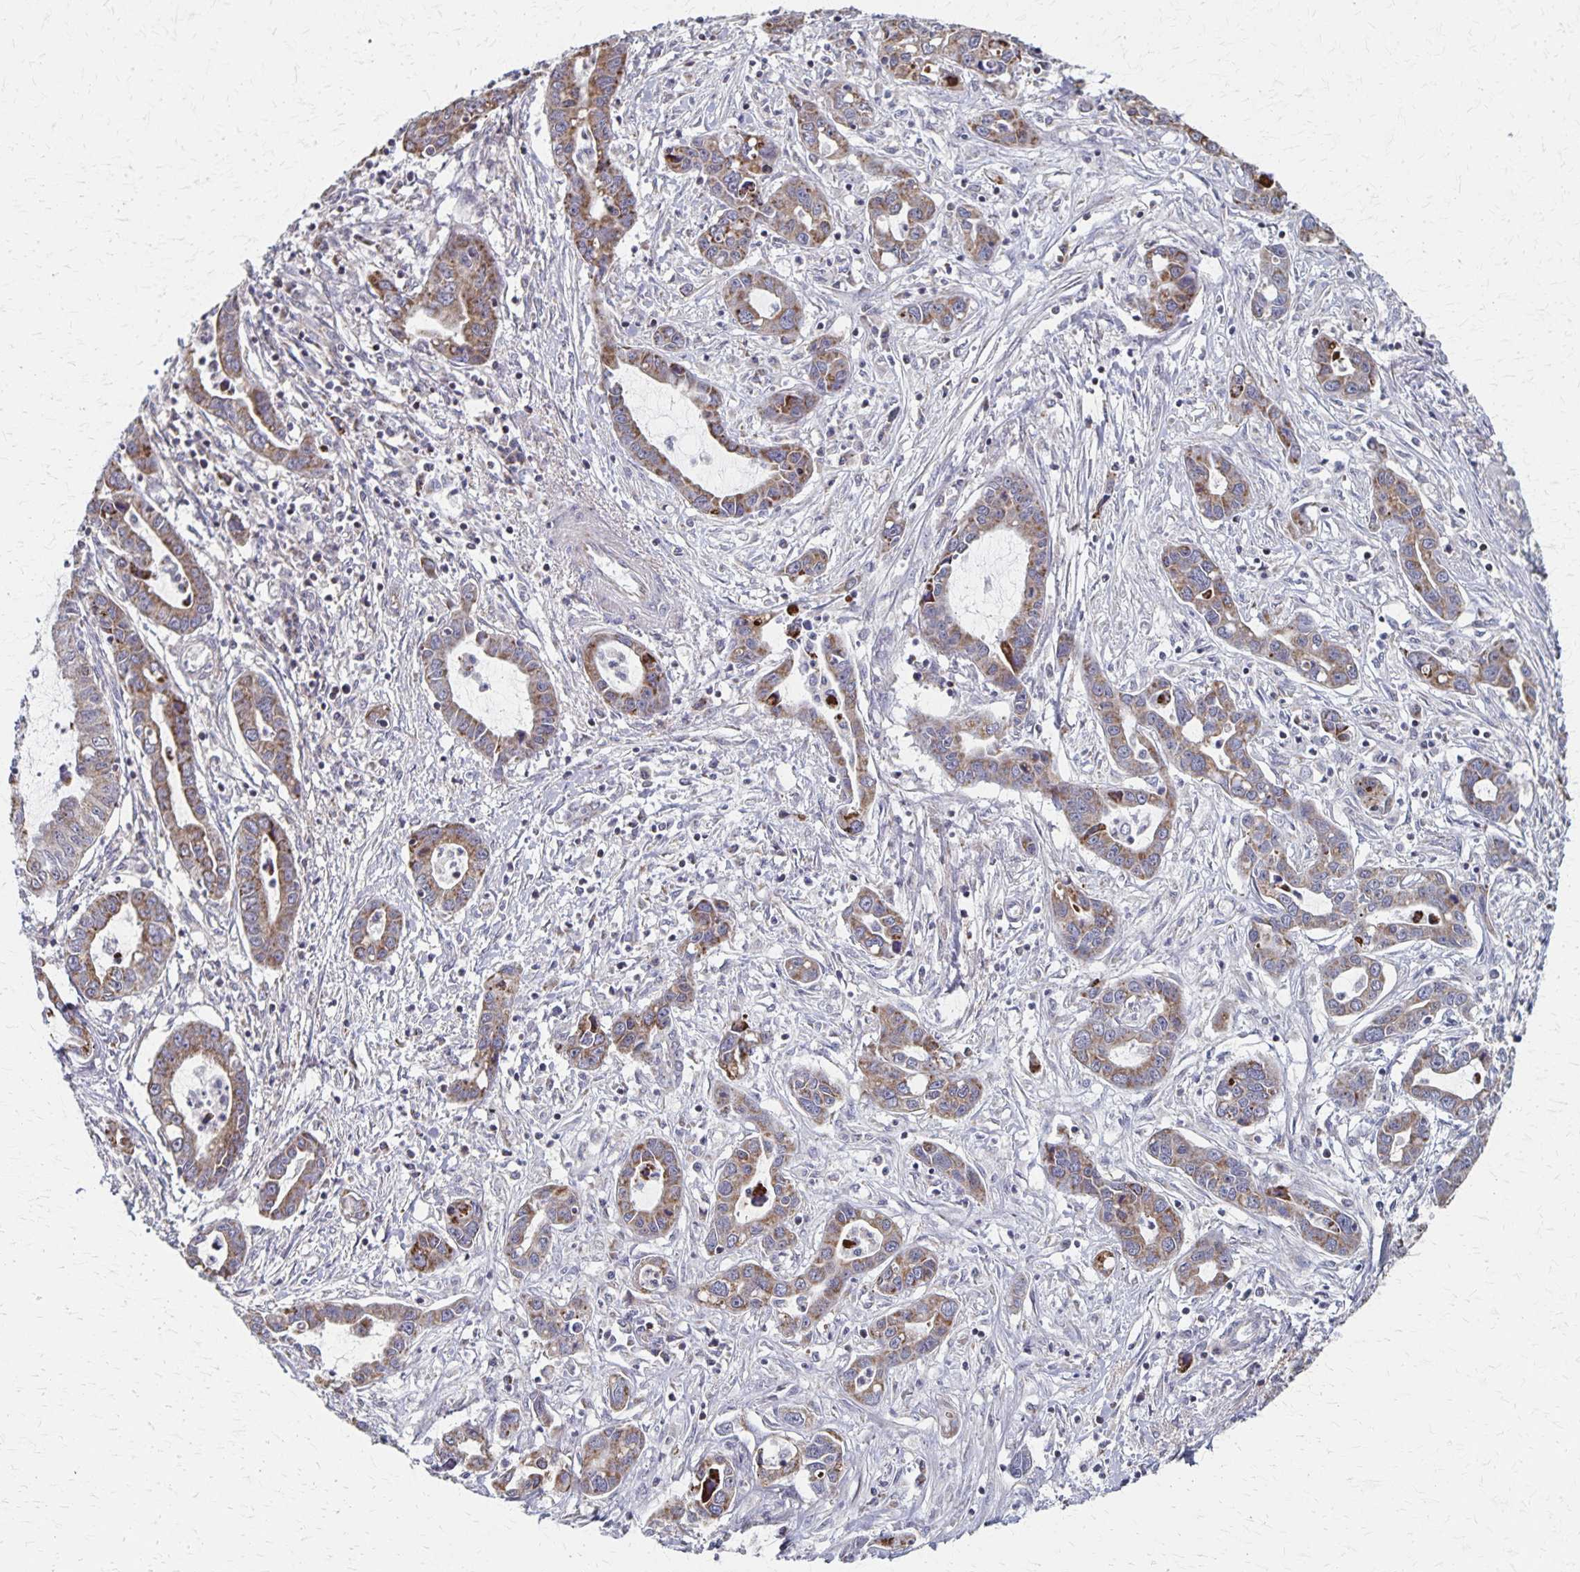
{"staining": {"intensity": "moderate", "quantity": ">75%", "location": "cytoplasmic/membranous"}, "tissue": "liver cancer", "cell_type": "Tumor cells", "image_type": "cancer", "snomed": [{"axis": "morphology", "description": "Cholangiocarcinoma"}, {"axis": "topography", "description": "Liver"}], "caption": "Protein expression analysis of human liver cancer reveals moderate cytoplasmic/membranous staining in approximately >75% of tumor cells.", "gene": "DYRK4", "patient": {"sex": "male", "age": 58}}